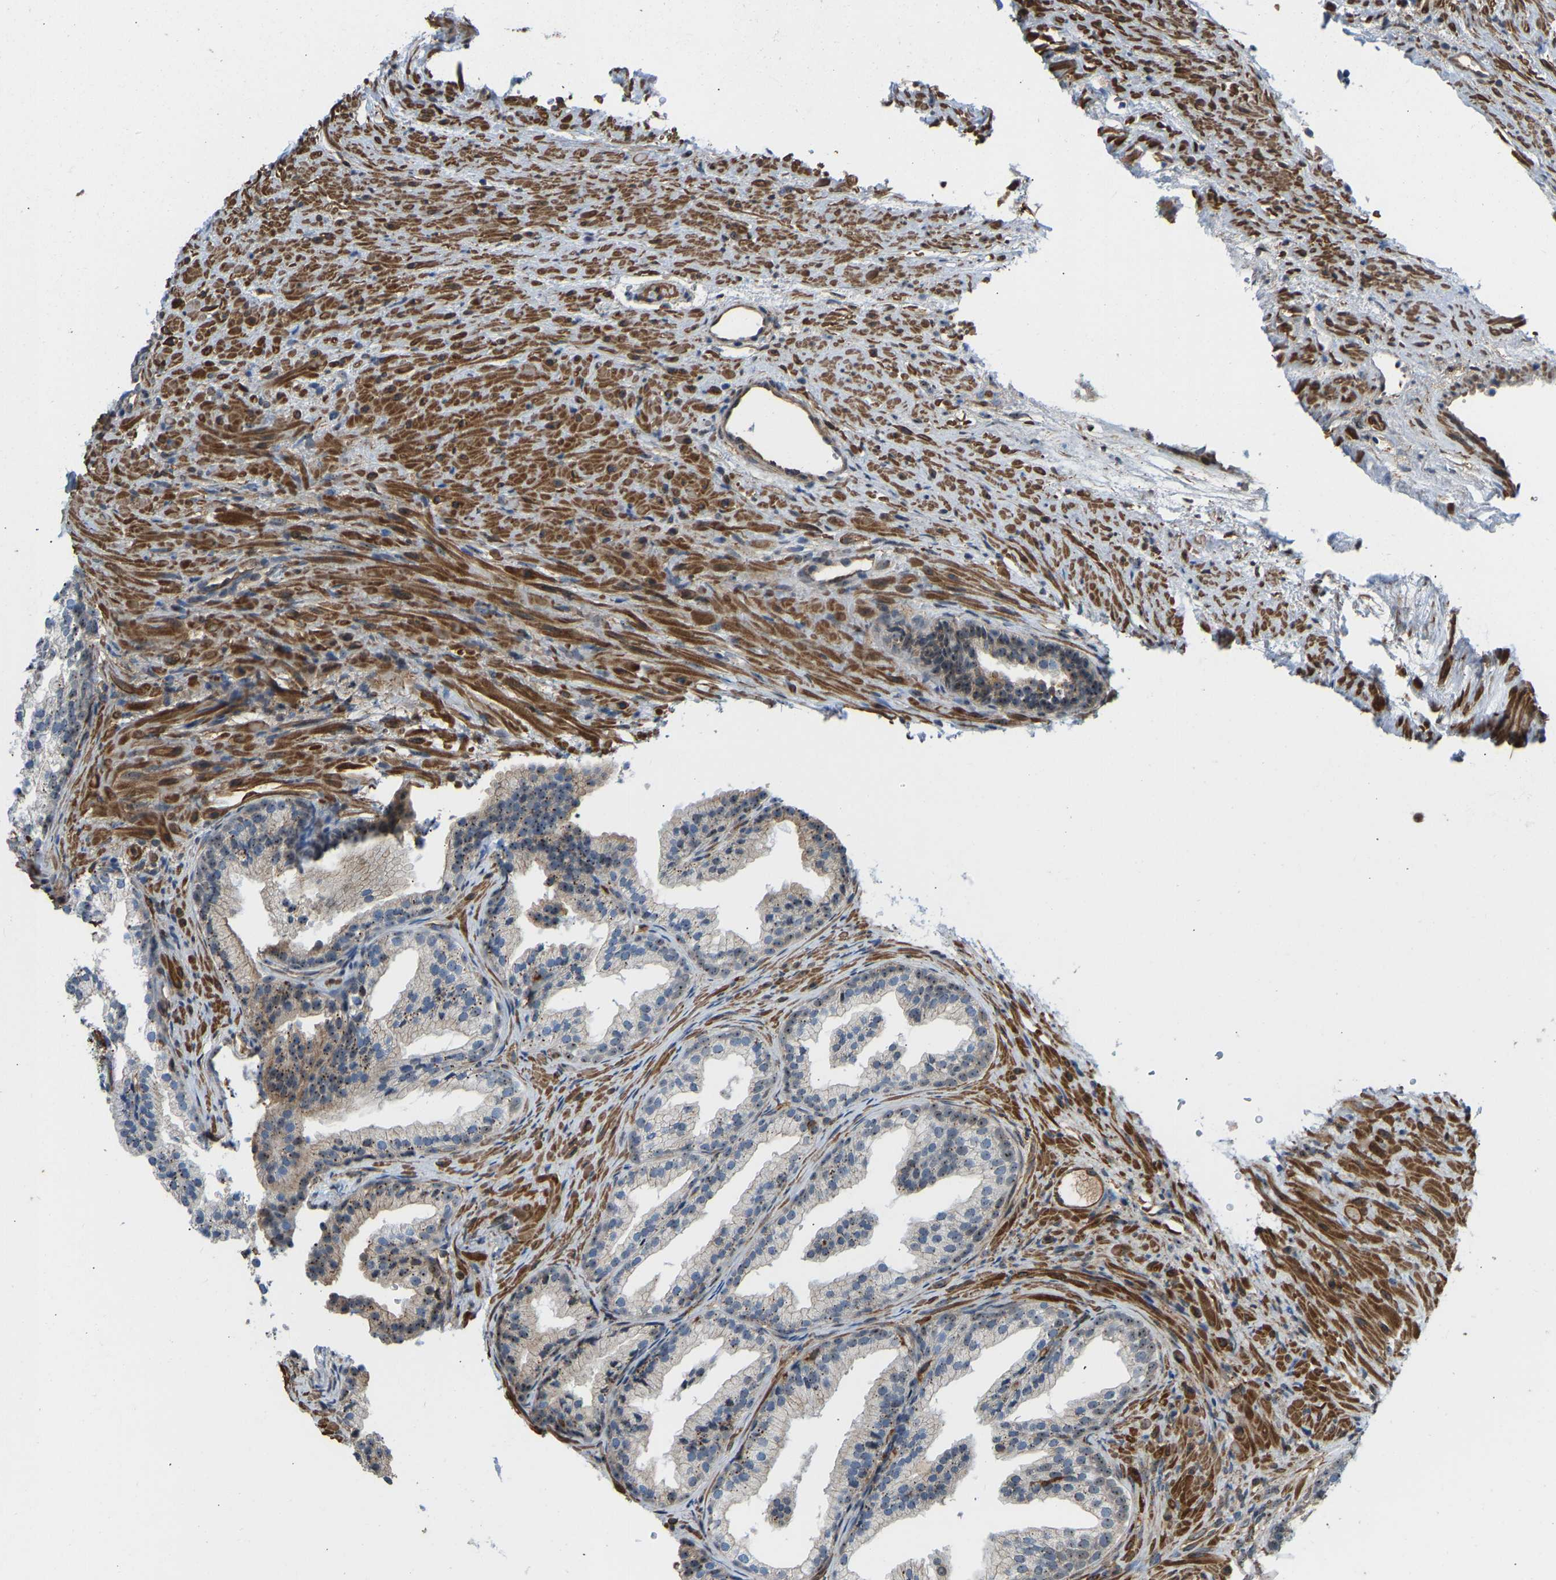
{"staining": {"intensity": "moderate", "quantity": "25%-75%", "location": "cytoplasmic/membranous,nuclear"}, "tissue": "prostate", "cell_type": "Glandular cells", "image_type": "normal", "snomed": [{"axis": "morphology", "description": "Normal tissue, NOS"}, {"axis": "topography", "description": "Prostate"}], "caption": "A brown stain highlights moderate cytoplasmic/membranous,nuclear staining of a protein in glandular cells of normal human prostate.", "gene": "OS9", "patient": {"sex": "male", "age": 76}}